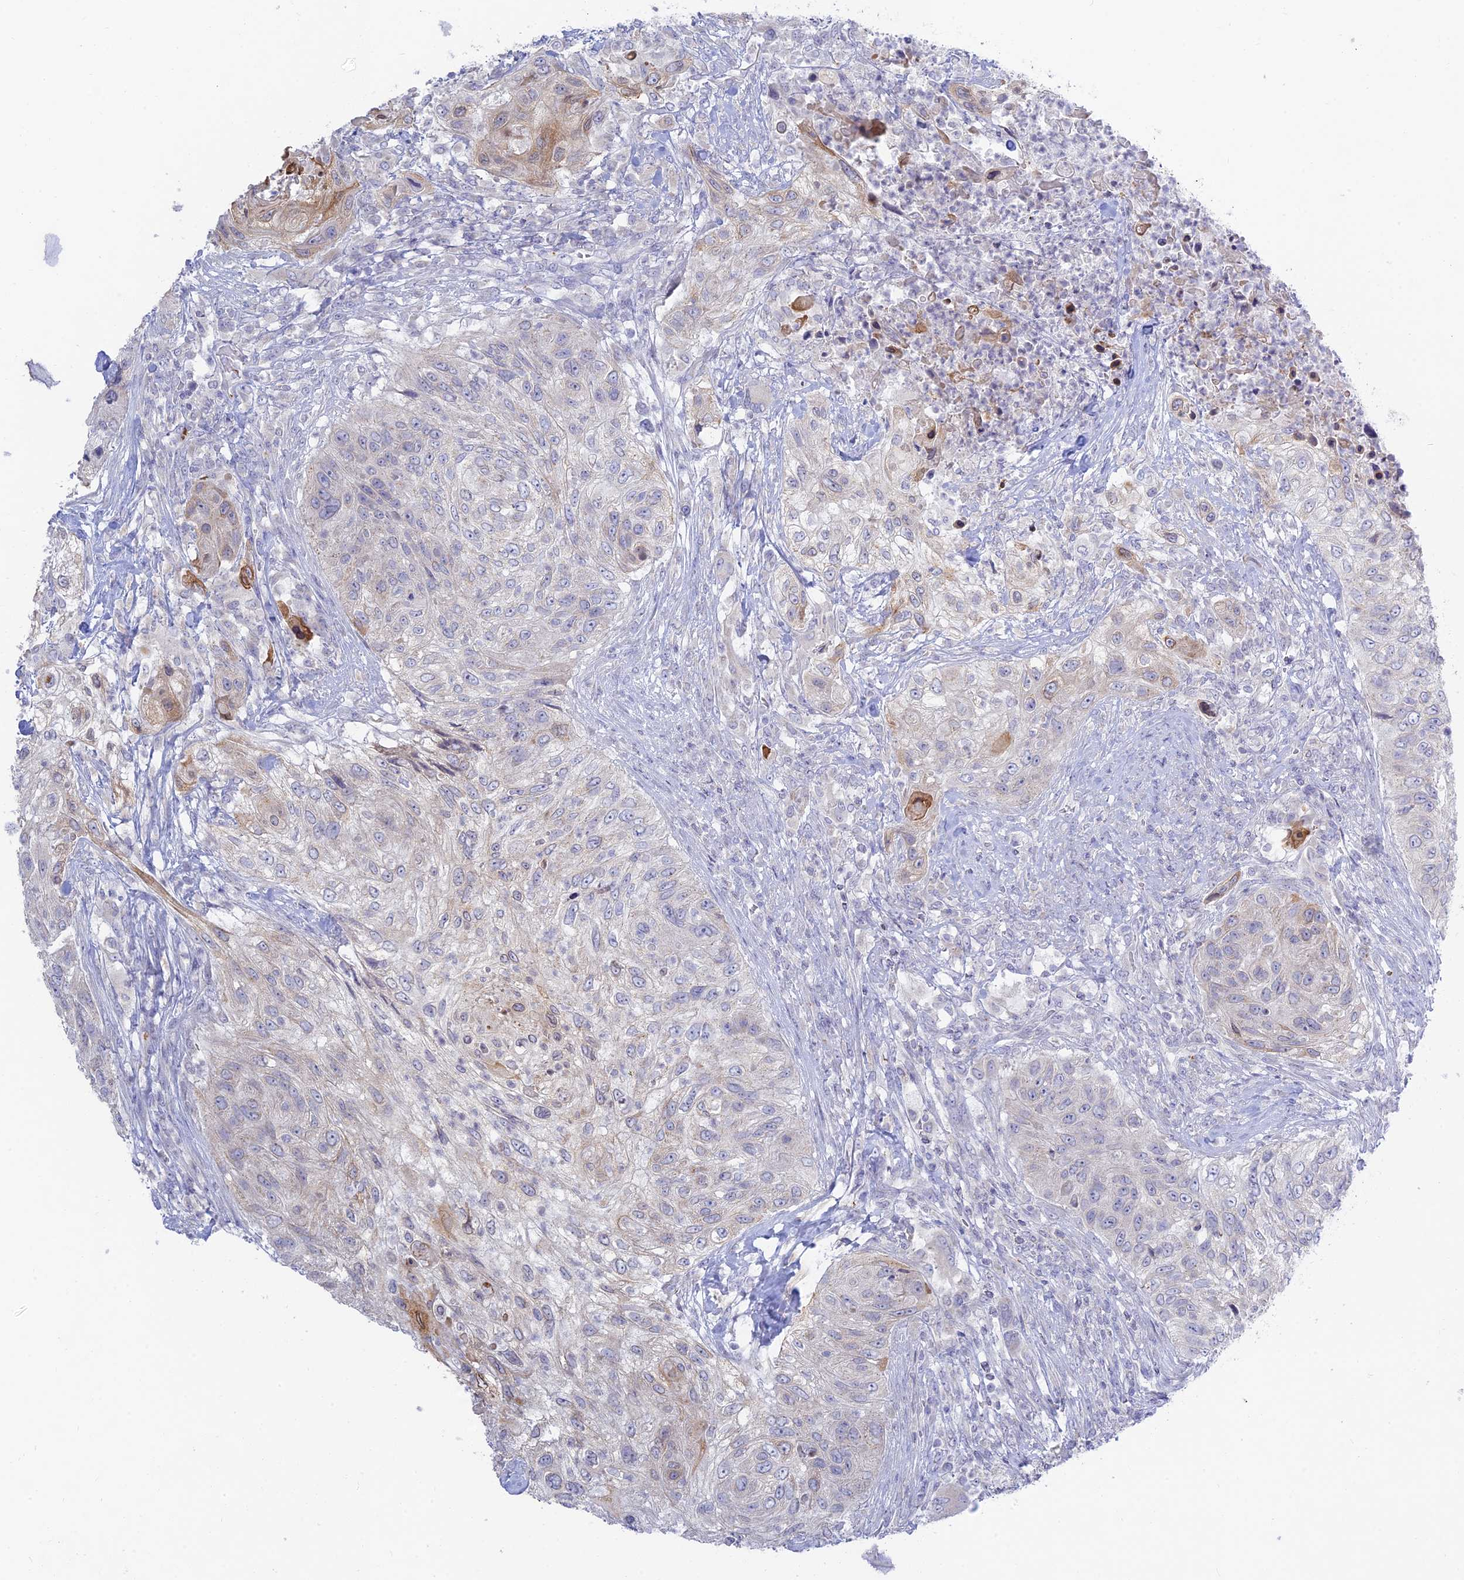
{"staining": {"intensity": "moderate", "quantity": "<25%", "location": "cytoplasmic/membranous"}, "tissue": "urothelial cancer", "cell_type": "Tumor cells", "image_type": "cancer", "snomed": [{"axis": "morphology", "description": "Urothelial carcinoma, High grade"}, {"axis": "topography", "description": "Urinary bladder"}], "caption": "An IHC image of tumor tissue is shown. Protein staining in brown labels moderate cytoplasmic/membranous positivity in urothelial cancer within tumor cells.", "gene": "TMEM40", "patient": {"sex": "female", "age": 60}}